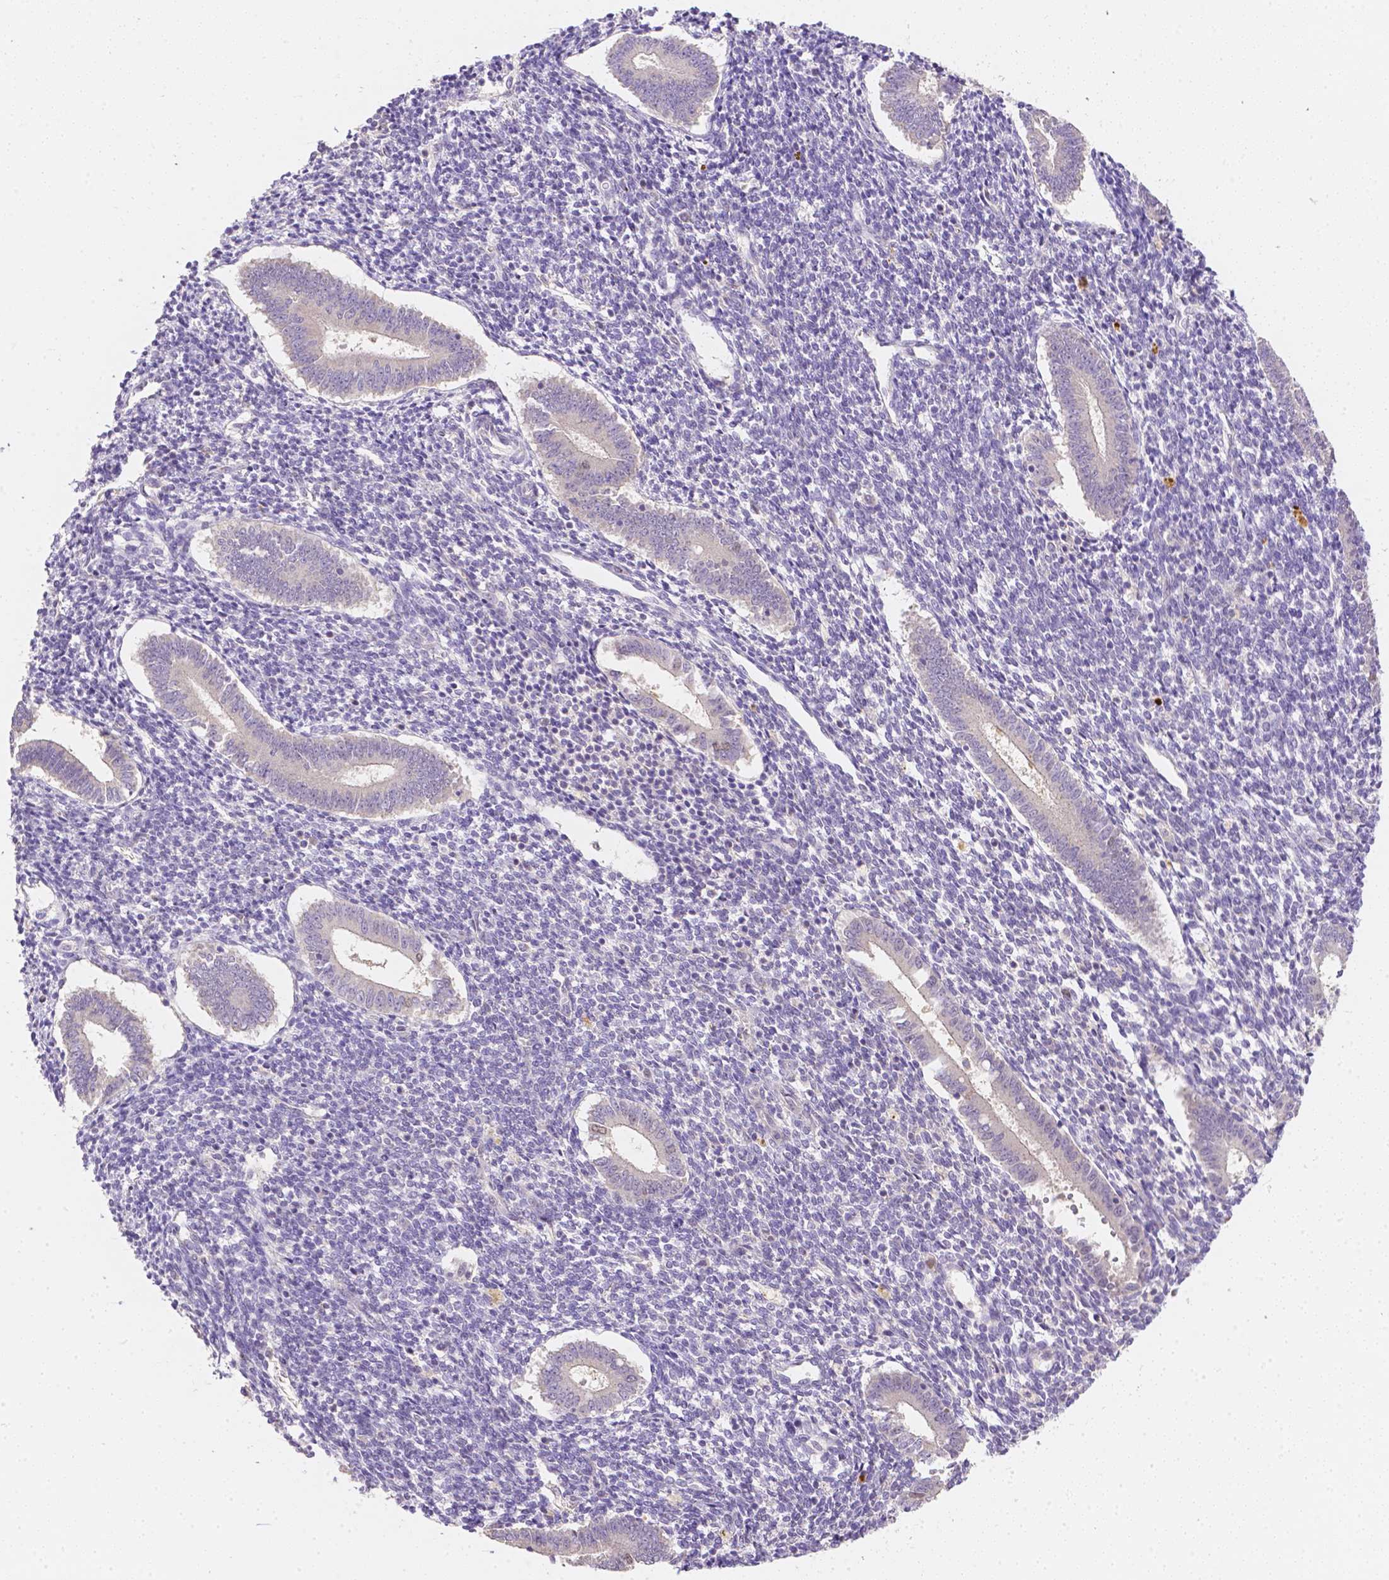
{"staining": {"intensity": "negative", "quantity": "none", "location": "none"}, "tissue": "endometrium", "cell_type": "Cells in endometrial stroma", "image_type": "normal", "snomed": [{"axis": "morphology", "description": "Normal tissue, NOS"}, {"axis": "topography", "description": "Endometrium"}], "caption": "Protein analysis of unremarkable endometrium exhibits no significant staining in cells in endometrial stroma.", "gene": "C10orf67", "patient": {"sex": "female", "age": 25}}